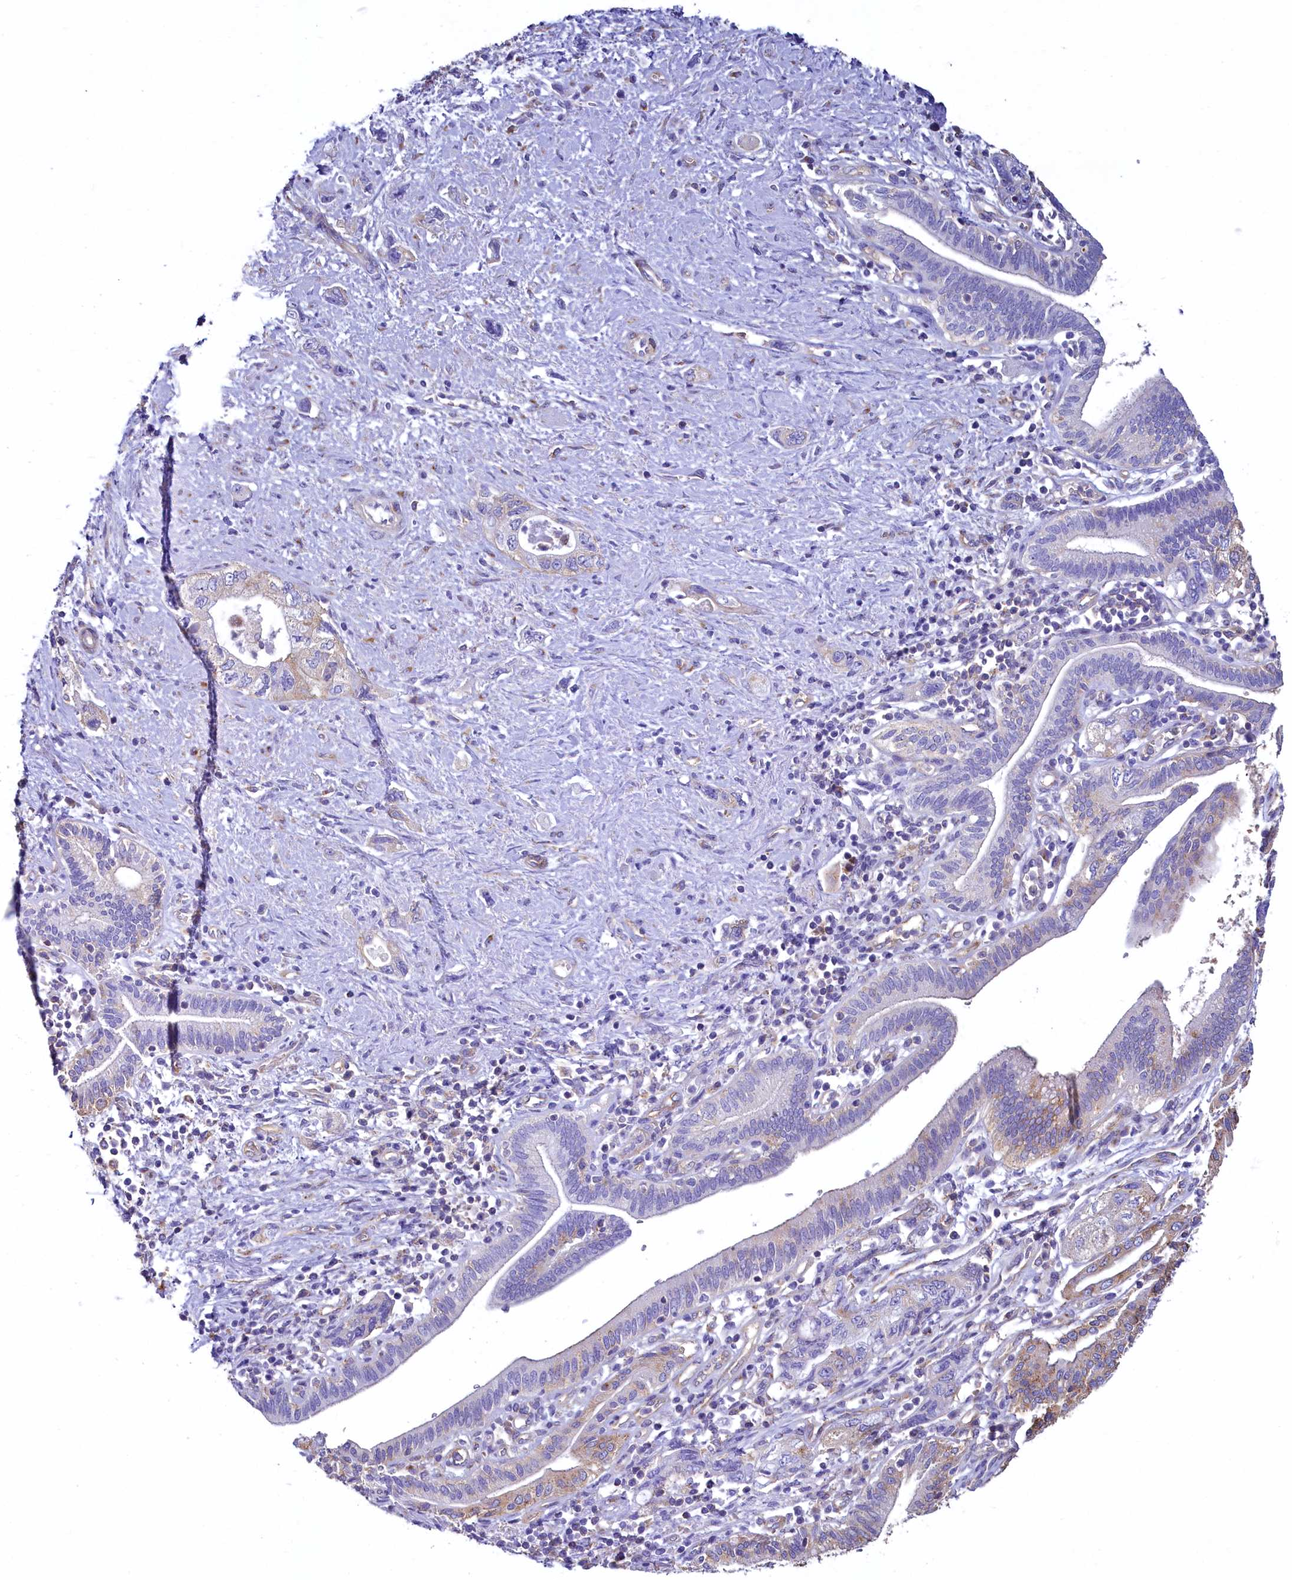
{"staining": {"intensity": "weak", "quantity": "<25%", "location": "cytoplasmic/membranous"}, "tissue": "pancreatic cancer", "cell_type": "Tumor cells", "image_type": "cancer", "snomed": [{"axis": "morphology", "description": "Adenocarcinoma, NOS"}, {"axis": "topography", "description": "Pancreas"}], "caption": "IHC of human pancreatic cancer exhibits no staining in tumor cells.", "gene": "GPR21", "patient": {"sex": "female", "age": 73}}